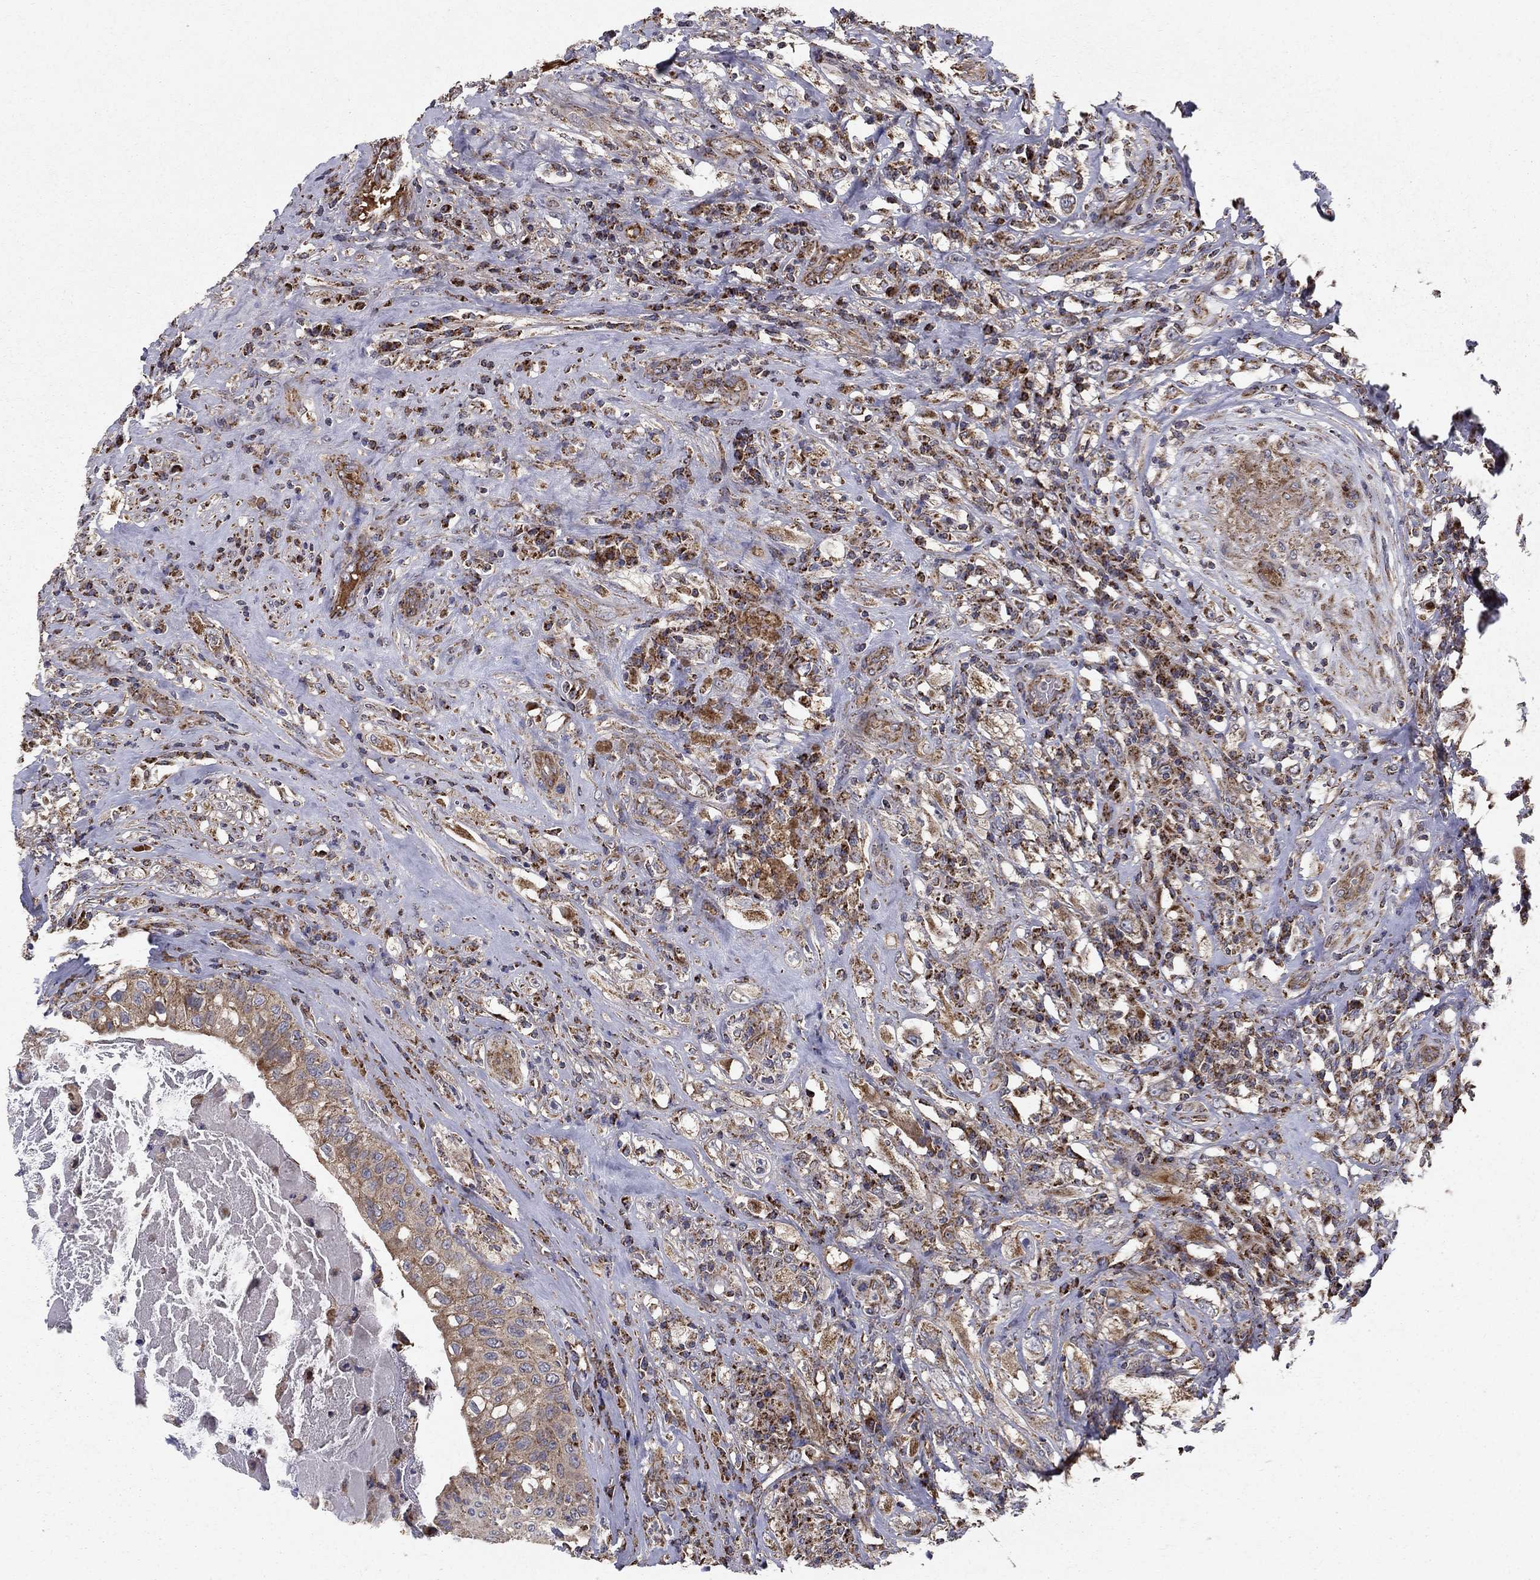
{"staining": {"intensity": "moderate", "quantity": "<25%", "location": "cytoplasmic/membranous"}, "tissue": "testis cancer", "cell_type": "Tumor cells", "image_type": "cancer", "snomed": [{"axis": "morphology", "description": "Necrosis, NOS"}, {"axis": "morphology", "description": "Carcinoma, Embryonal, NOS"}, {"axis": "topography", "description": "Testis"}], "caption": "Immunohistochemistry histopathology image of neoplastic tissue: human embryonal carcinoma (testis) stained using immunohistochemistry reveals low levels of moderate protein expression localized specifically in the cytoplasmic/membranous of tumor cells, appearing as a cytoplasmic/membranous brown color.", "gene": "NDUFS8", "patient": {"sex": "male", "age": 19}}